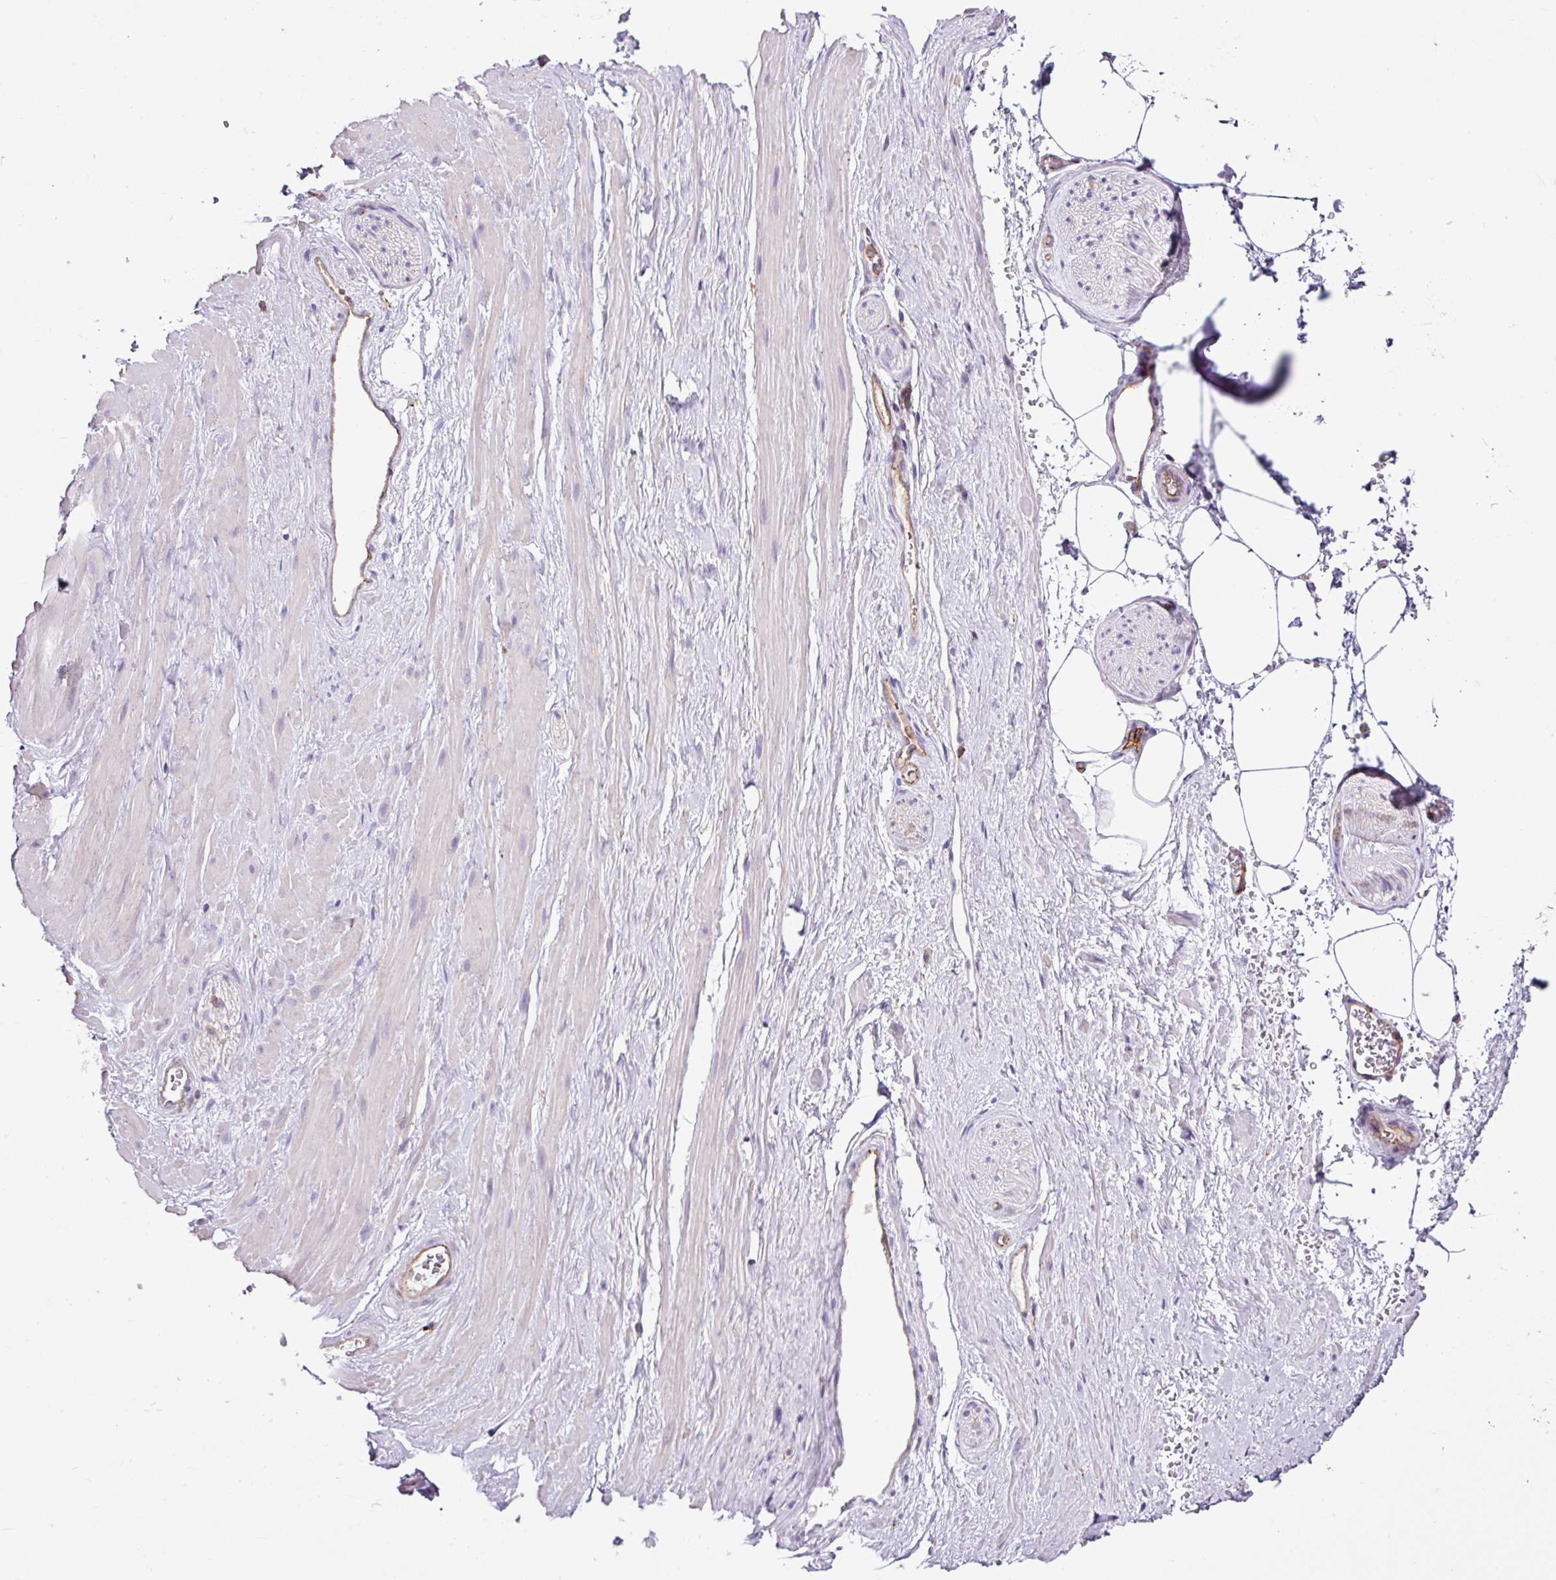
{"staining": {"intensity": "negative", "quantity": "none", "location": "none"}, "tissue": "adipose tissue", "cell_type": "Adipocytes", "image_type": "normal", "snomed": [{"axis": "morphology", "description": "Normal tissue, NOS"}, {"axis": "topography", "description": "Prostate"}, {"axis": "topography", "description": "Peripheral nerve tissue"}], "caption": "The immunohistochemistry (IHC) histopathology image has no significant expression in adipocytes of adipose tissue.", "gene": "EME2", "patient": {"sex": "male", "age": 61}}